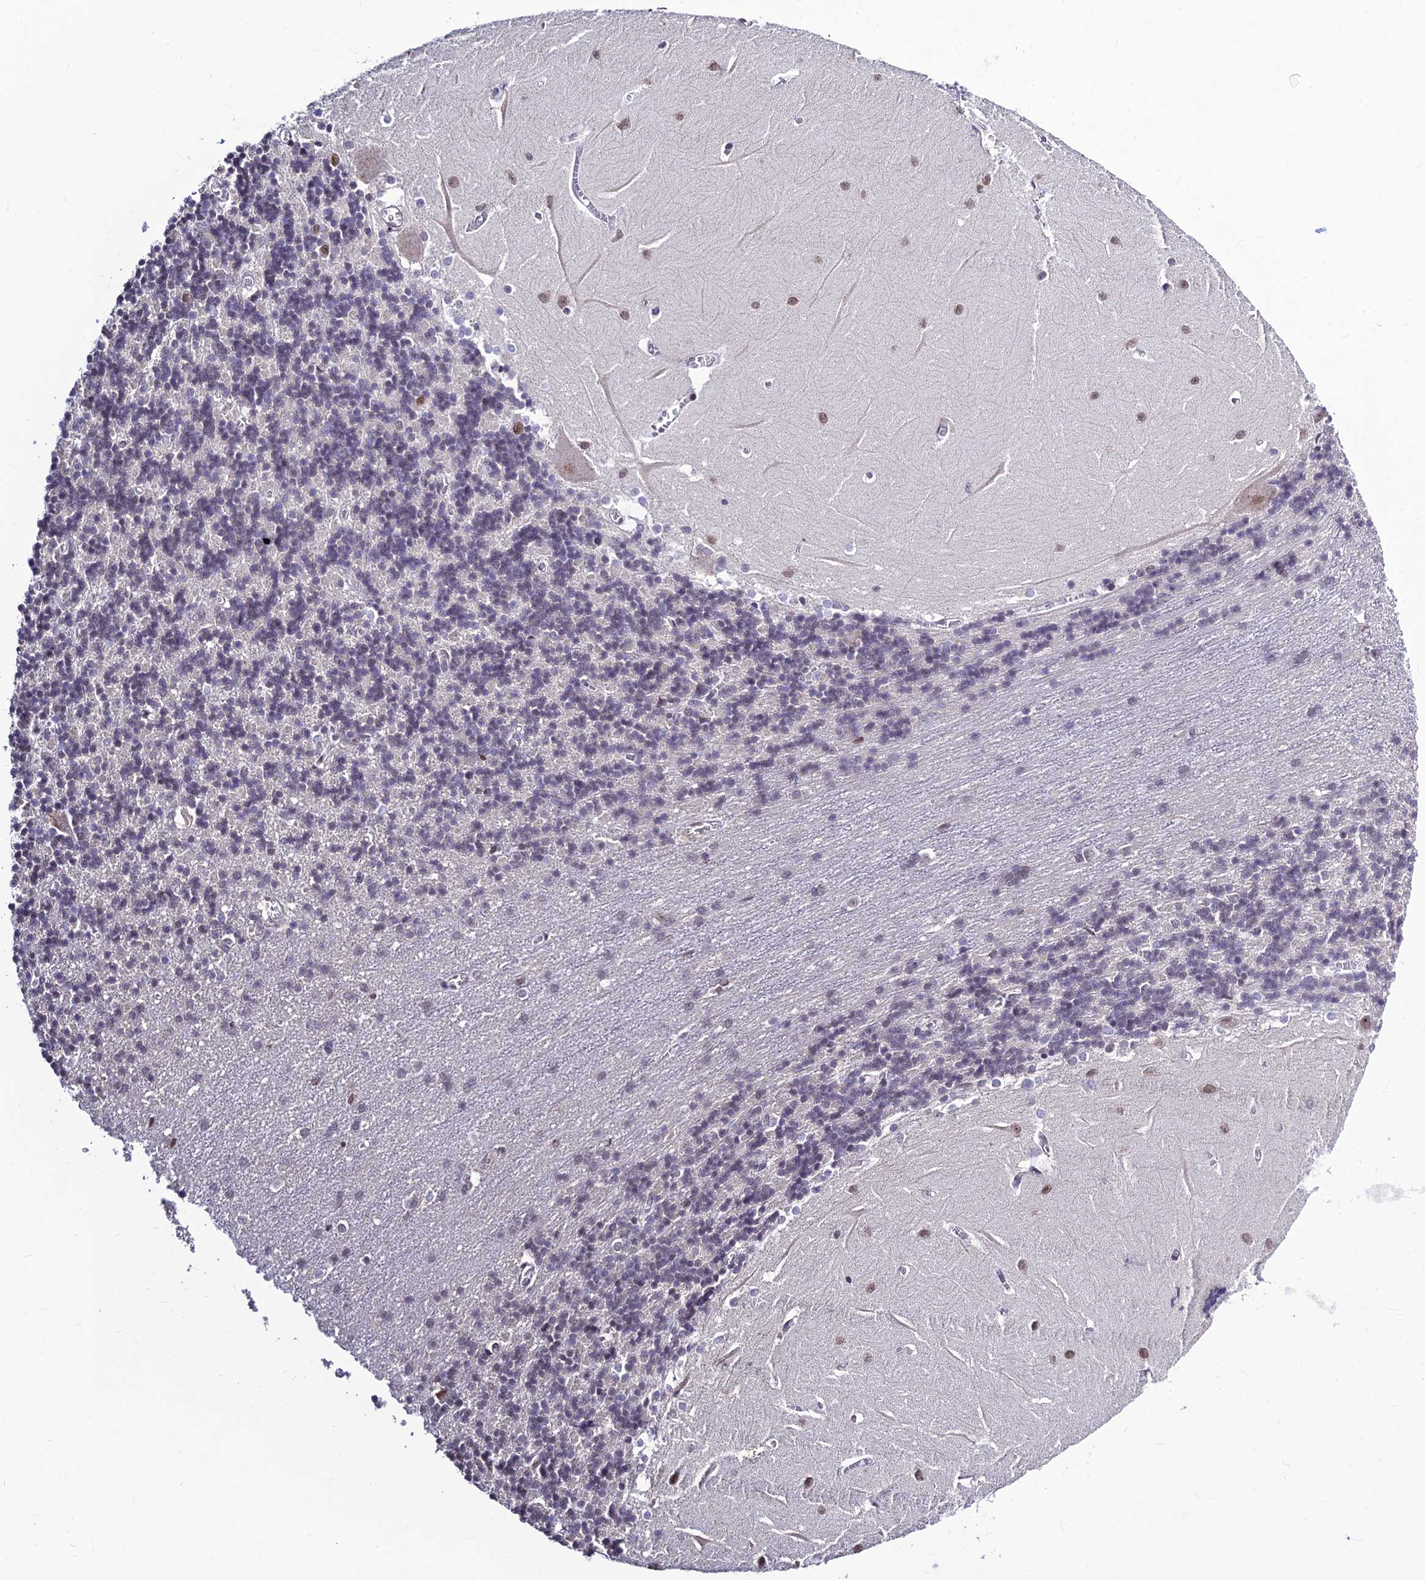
{"staining": {"intensity": "weak", "quantity": "<25%", "location": "nuclear"}, "tissue": "cerebellum", "cell_type": "Cells in granular layer", "image_type": "normal", "snomed": [{"axis": "morphology", "description": "Normal tissue, NOS"}, {"axis": "topography", "description": "Cerebellum"}], "caption": "The micrograph displays no significant expression in cells in granular layer of cerebellum.", "gene": "POLR1G", "patient": {"sex": "male", "age": 37}}